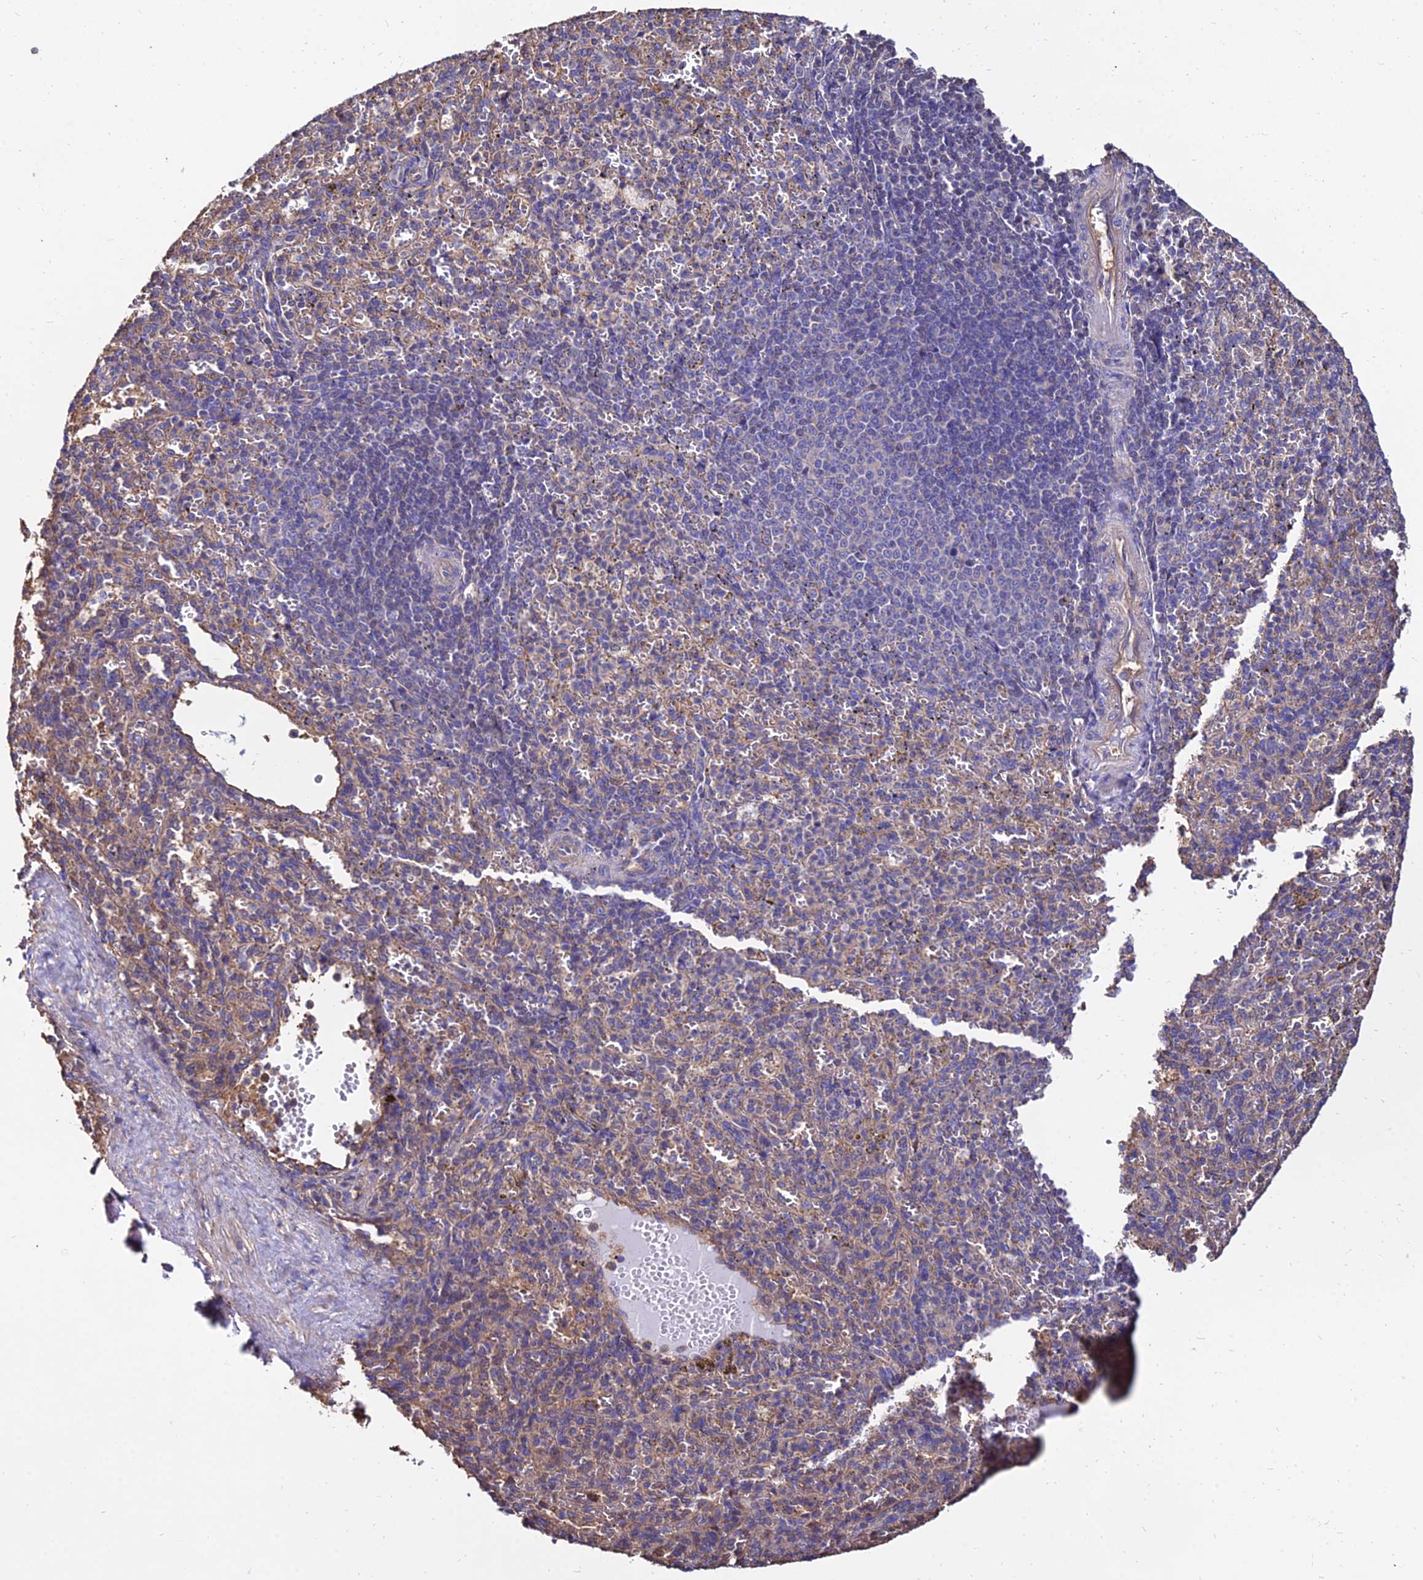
{"staining": {"intensity": "negative", "quantity": "none", "location": "none"}, "tissue": "spleen", "cell_type": "Cells in red pulp", "image_type": "normal", "snomed": [{"axis": "morphology", "description": "Normal tissue, NOS"}, {"axis": "topography", "description": "Spleen"}], "caption": "This is a photomicrograph of immunohistochemistry staining of unremarkable spleen, which shows no expression in cells in red pulp. (Brightfield microscopy of DAB (3,3'-diaminobenzidine) immunohistochemistry (IHC) at high magnification).", "gene": "CALM1", "patient": {"sex": "female", "age": 21}}